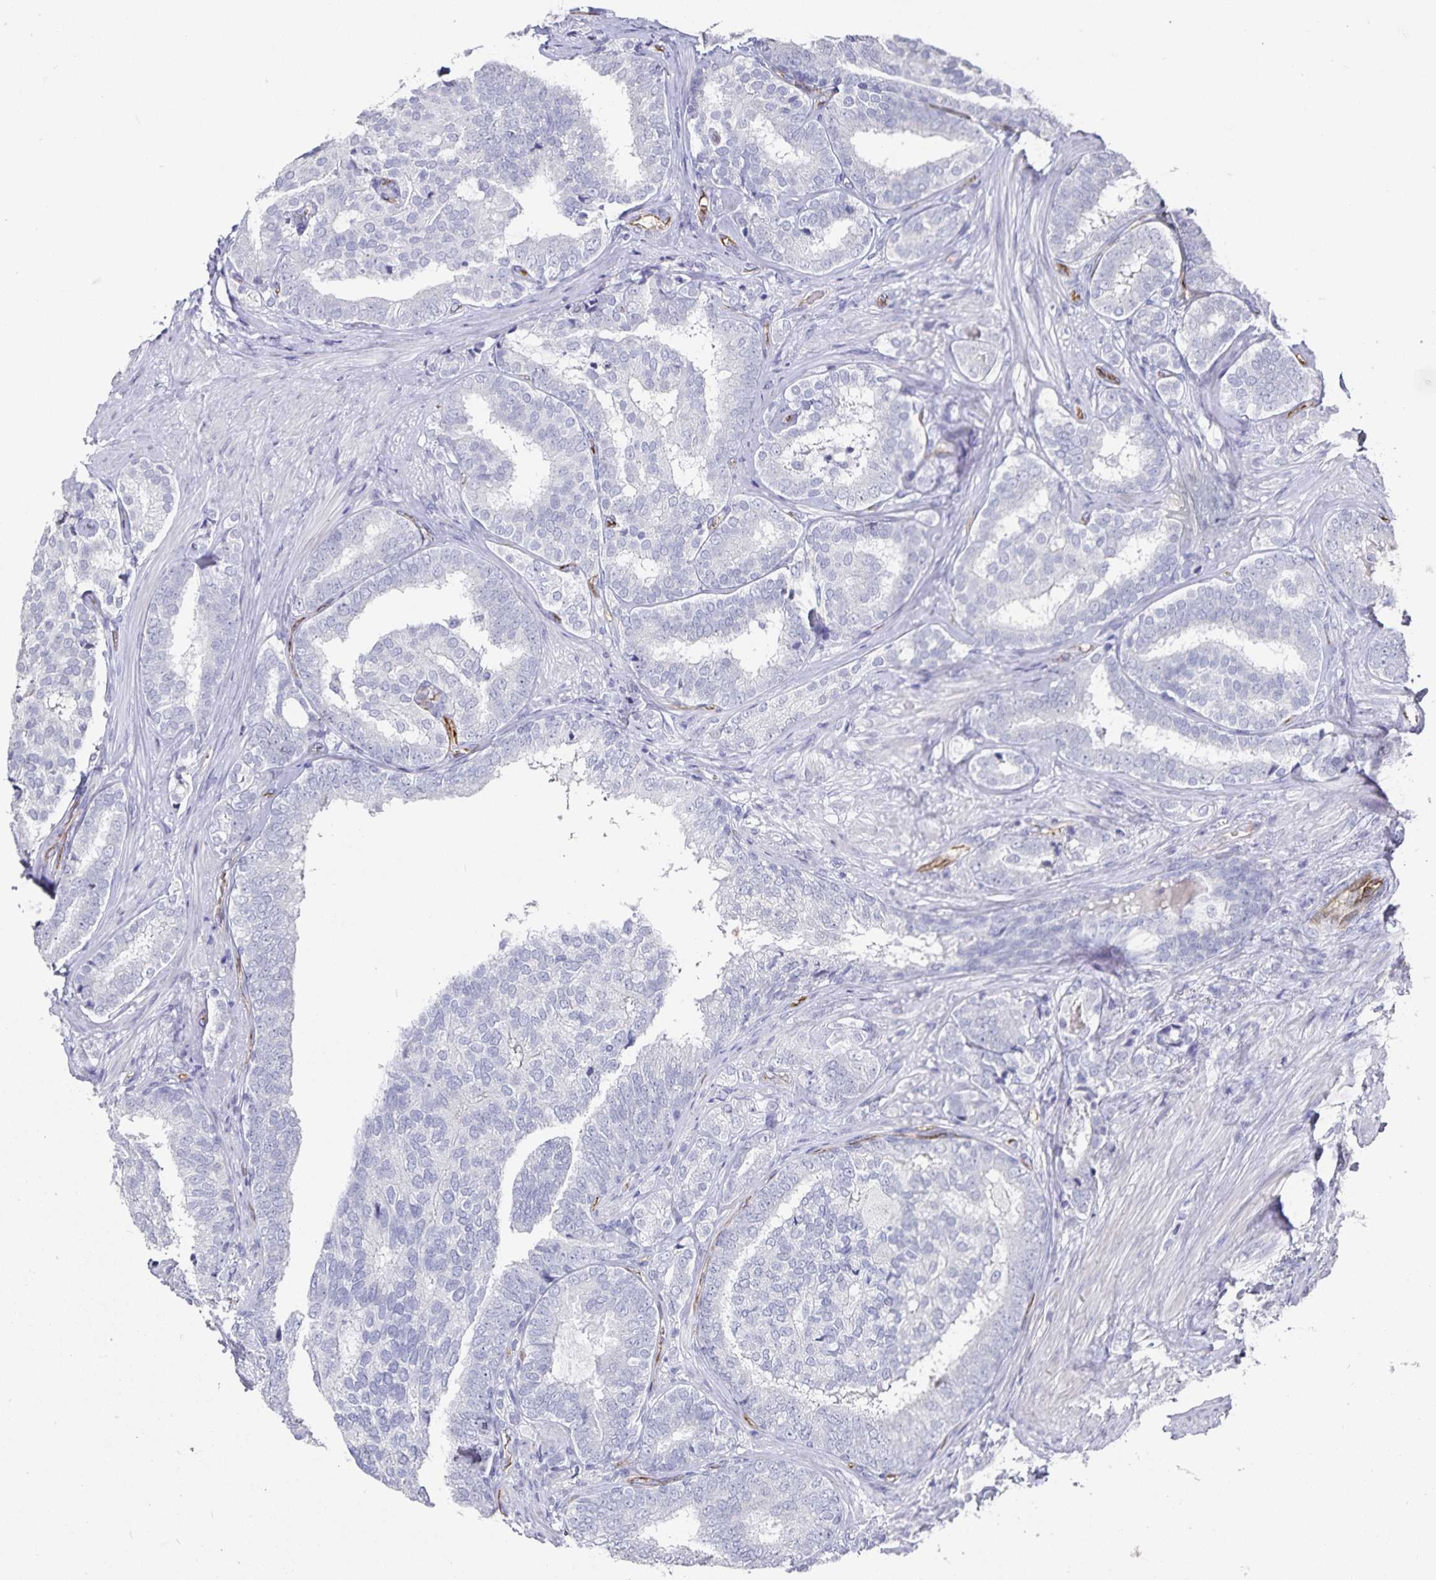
{"staining": {"intensity": "negative", "quantity": "none", "location": "none"}, "tissue": "prostate cancer", "cell_type": "Tumor cells", "image_type": "cancer", "snomed": [{"axis": "morphology", "description": "Adenocarcinoma, High grade"}, {"axis": "topography", "description": "Prostate"}], "caption": "DAB (3,3'-diaminobenzidine) immunohistochemical staining of human prostate high-grade adenocarcinoma demonstrates no significant staining in tumor cells.", "gene": "PODXL", "patient": {"sex": "male", "age": 72}}